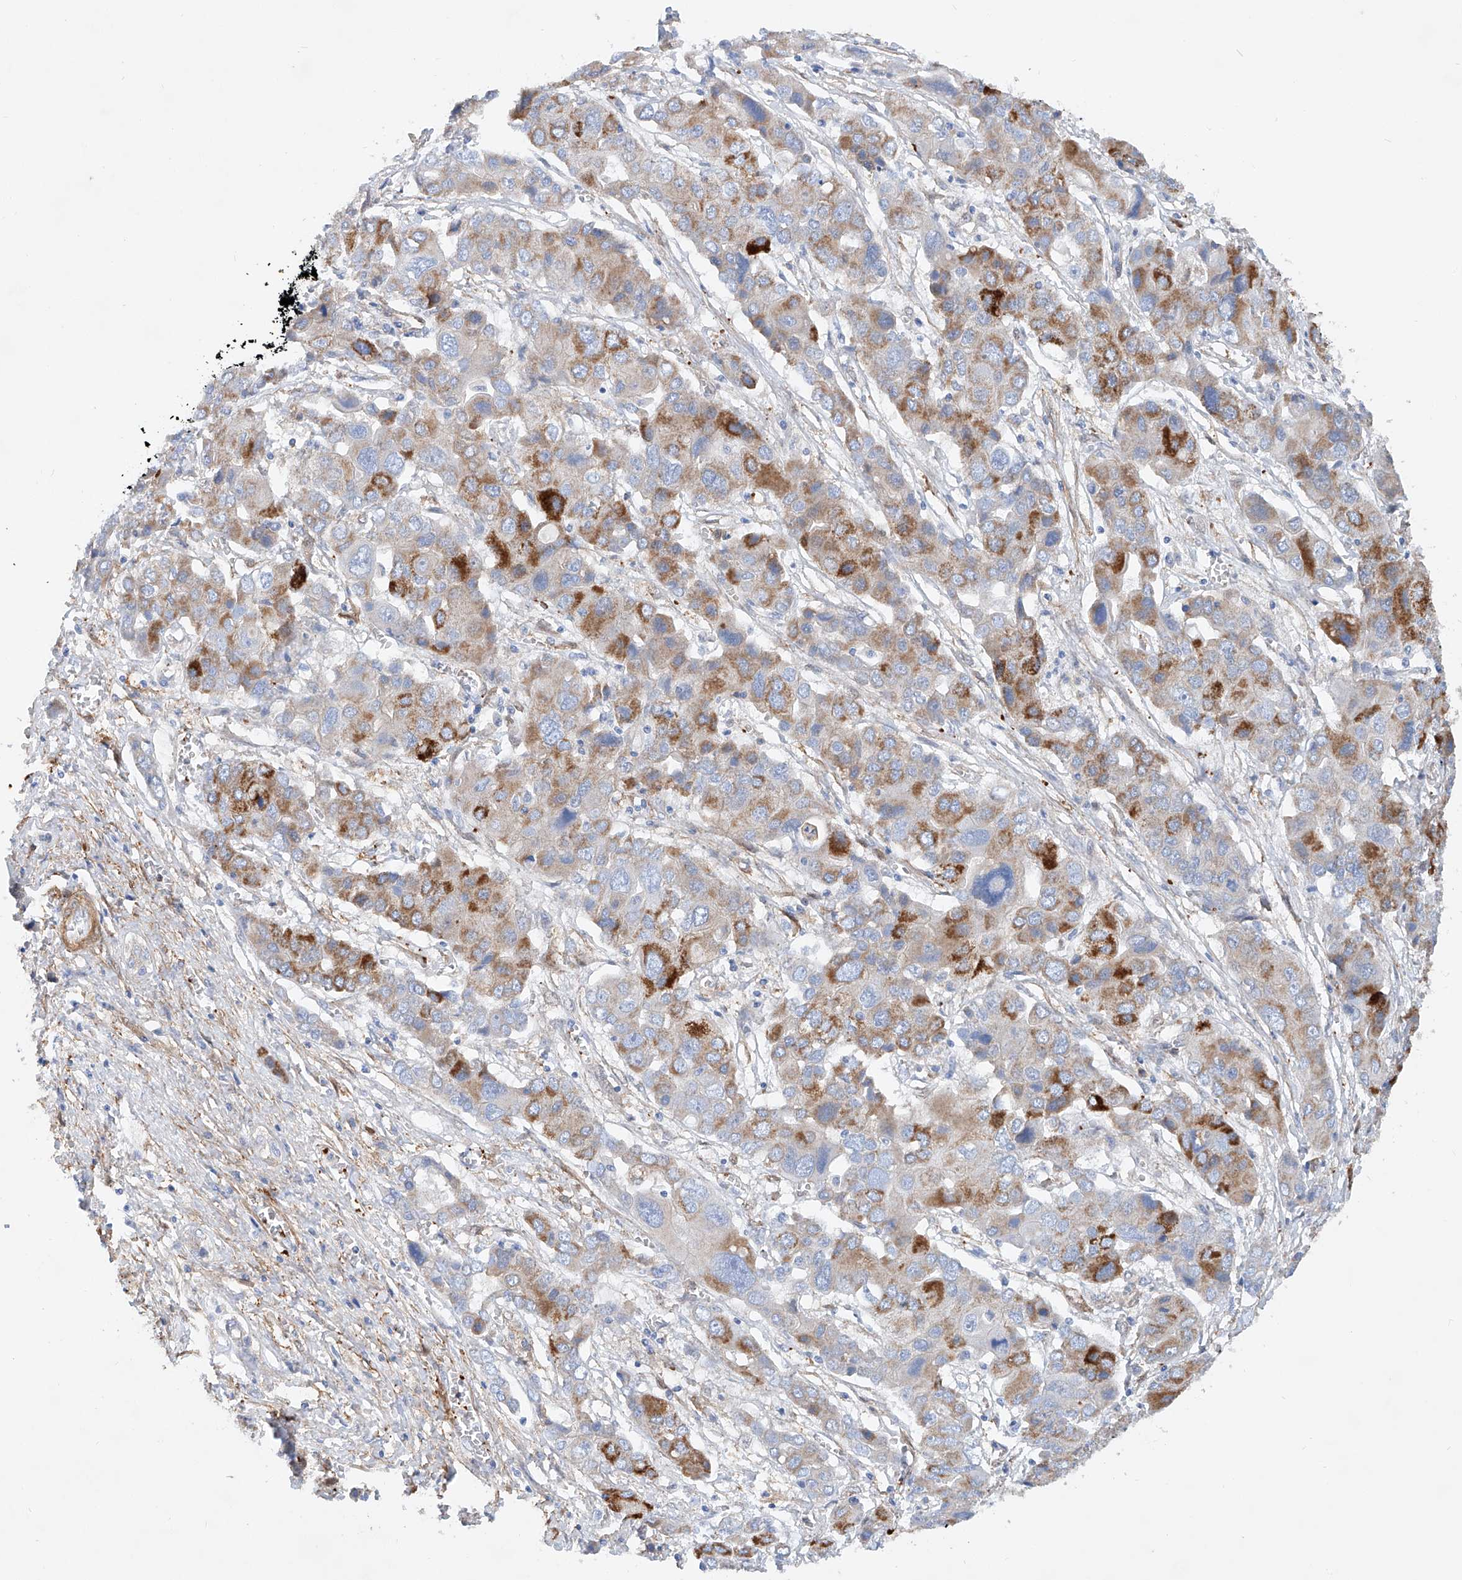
{"staining": {"intensity": "moderate", "quantity": "25%-75%", "location": "cytoplasmic/membranous"}, "tissue": "liver cancer", "cell_type": "Tumor cells", "image_type": "cancer", "snomed": [{"axis": "morphology", "description": "Cholangiocarcinoma"}, {"axis": "topography", "description": "Liver"}], "caption": "The photomicrograph shows immunohistochemical staining of liver cholangiocarcinoma. There is moderate cytoplasmic/membranous positivity is present in approximately 25%-75% of tumor cells. Ihc stains the protein in brown and the nuclei are stained blue.", "gene": "TAS2R60", "patient": {"sex": "male", "age": 67}}